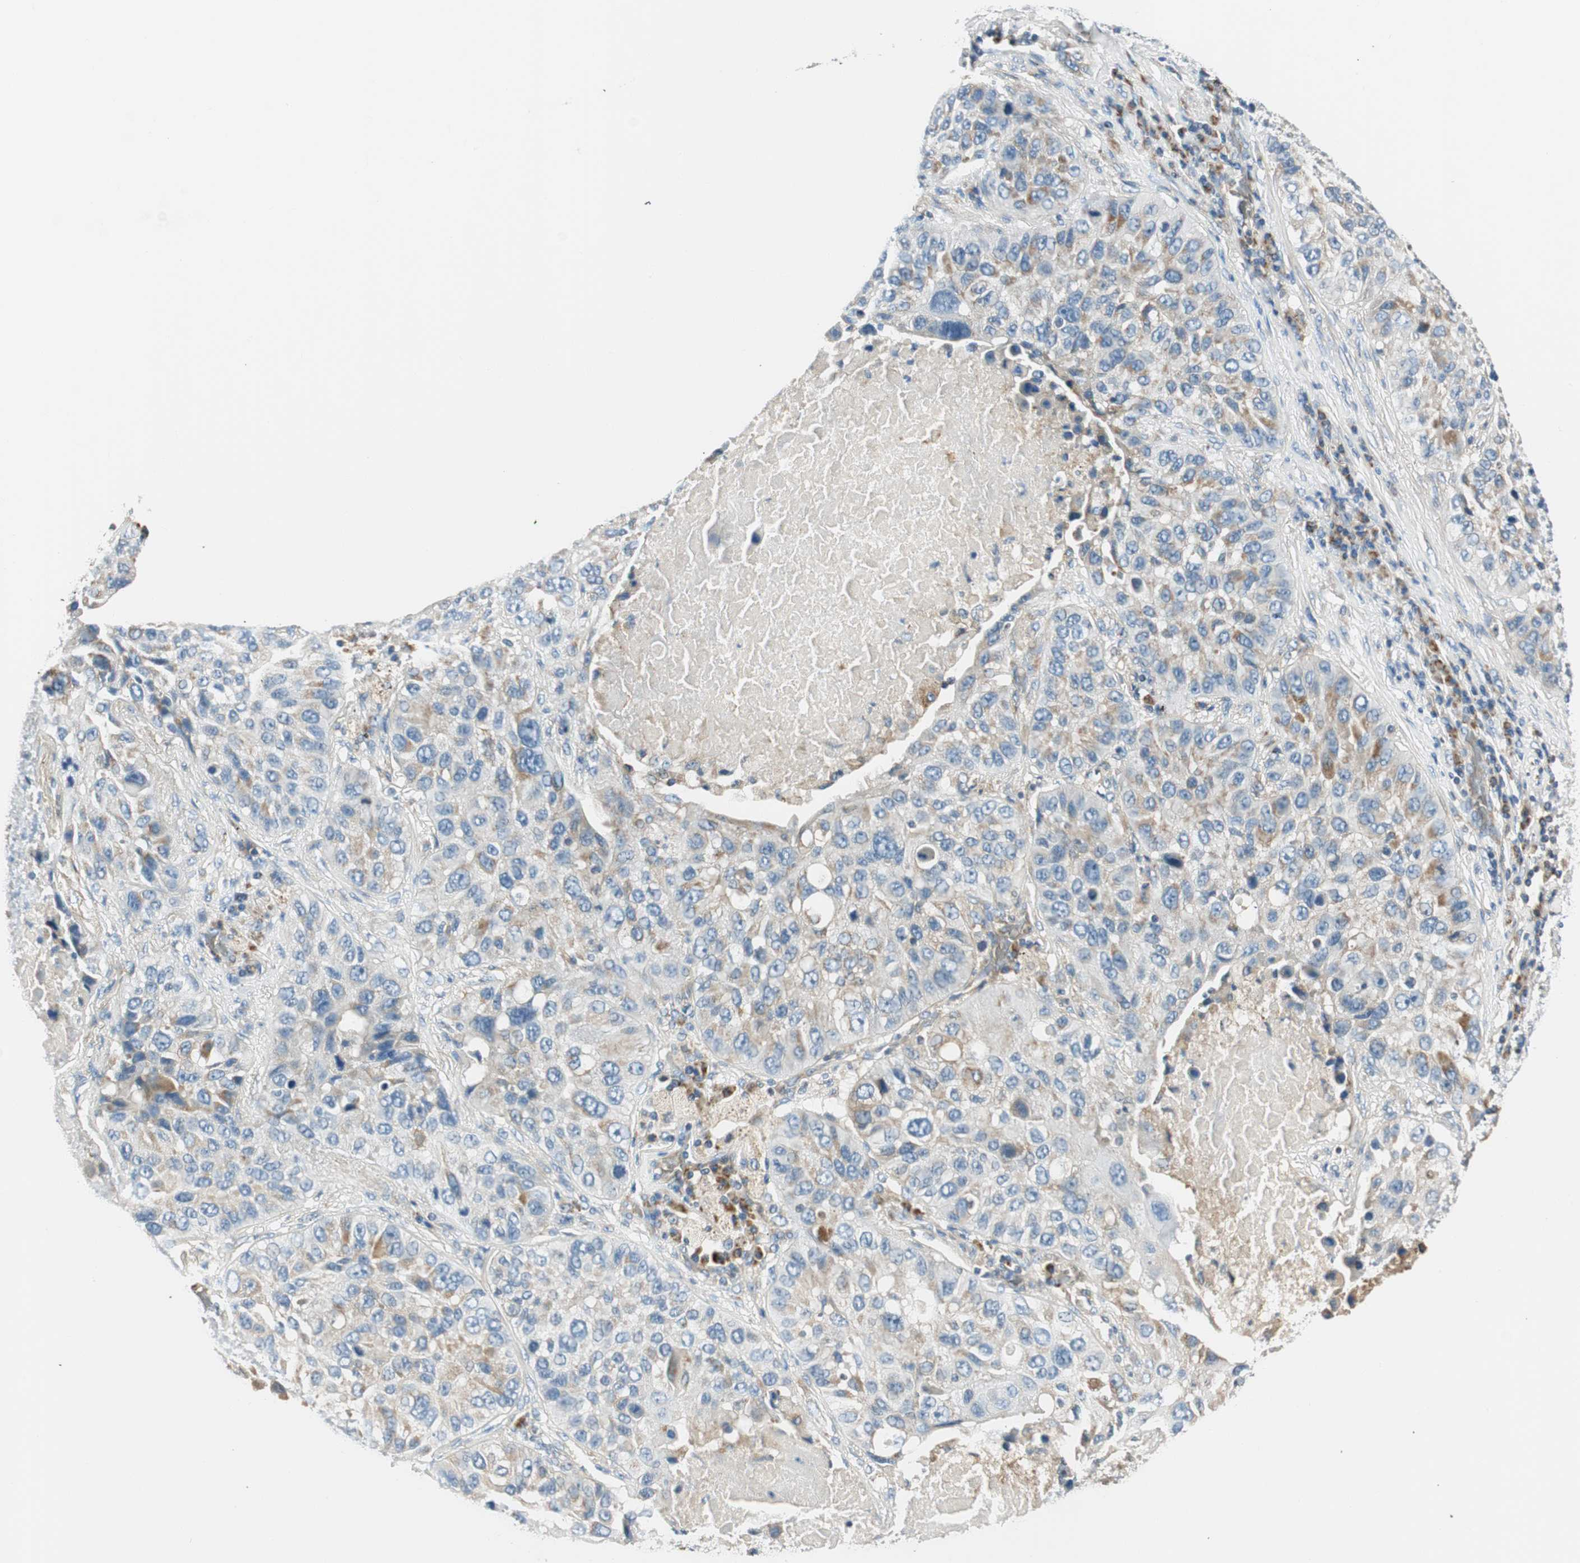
{"staining": {"intensity": "moderate", "quantity": "25%-75%", "location": "cytoplasmic/membranous"}, "tissue": "lung cancer", "cell_type": "Tumor cells", "image_type": "cancer", "snomed": [{"axis": "morphology", "description": "Squamous cell carcinoma, NOS"}, {"axis": "topography", "description": "Lung"}], "caption": "The micrograph reveals a brown stain indicating the presence of a protein in the cytoplasmic/membranous of tumor cells in squamous cell carcinoma (lung).", "gene": "RORB", "patient": {"sex": "male", "age": 57}}